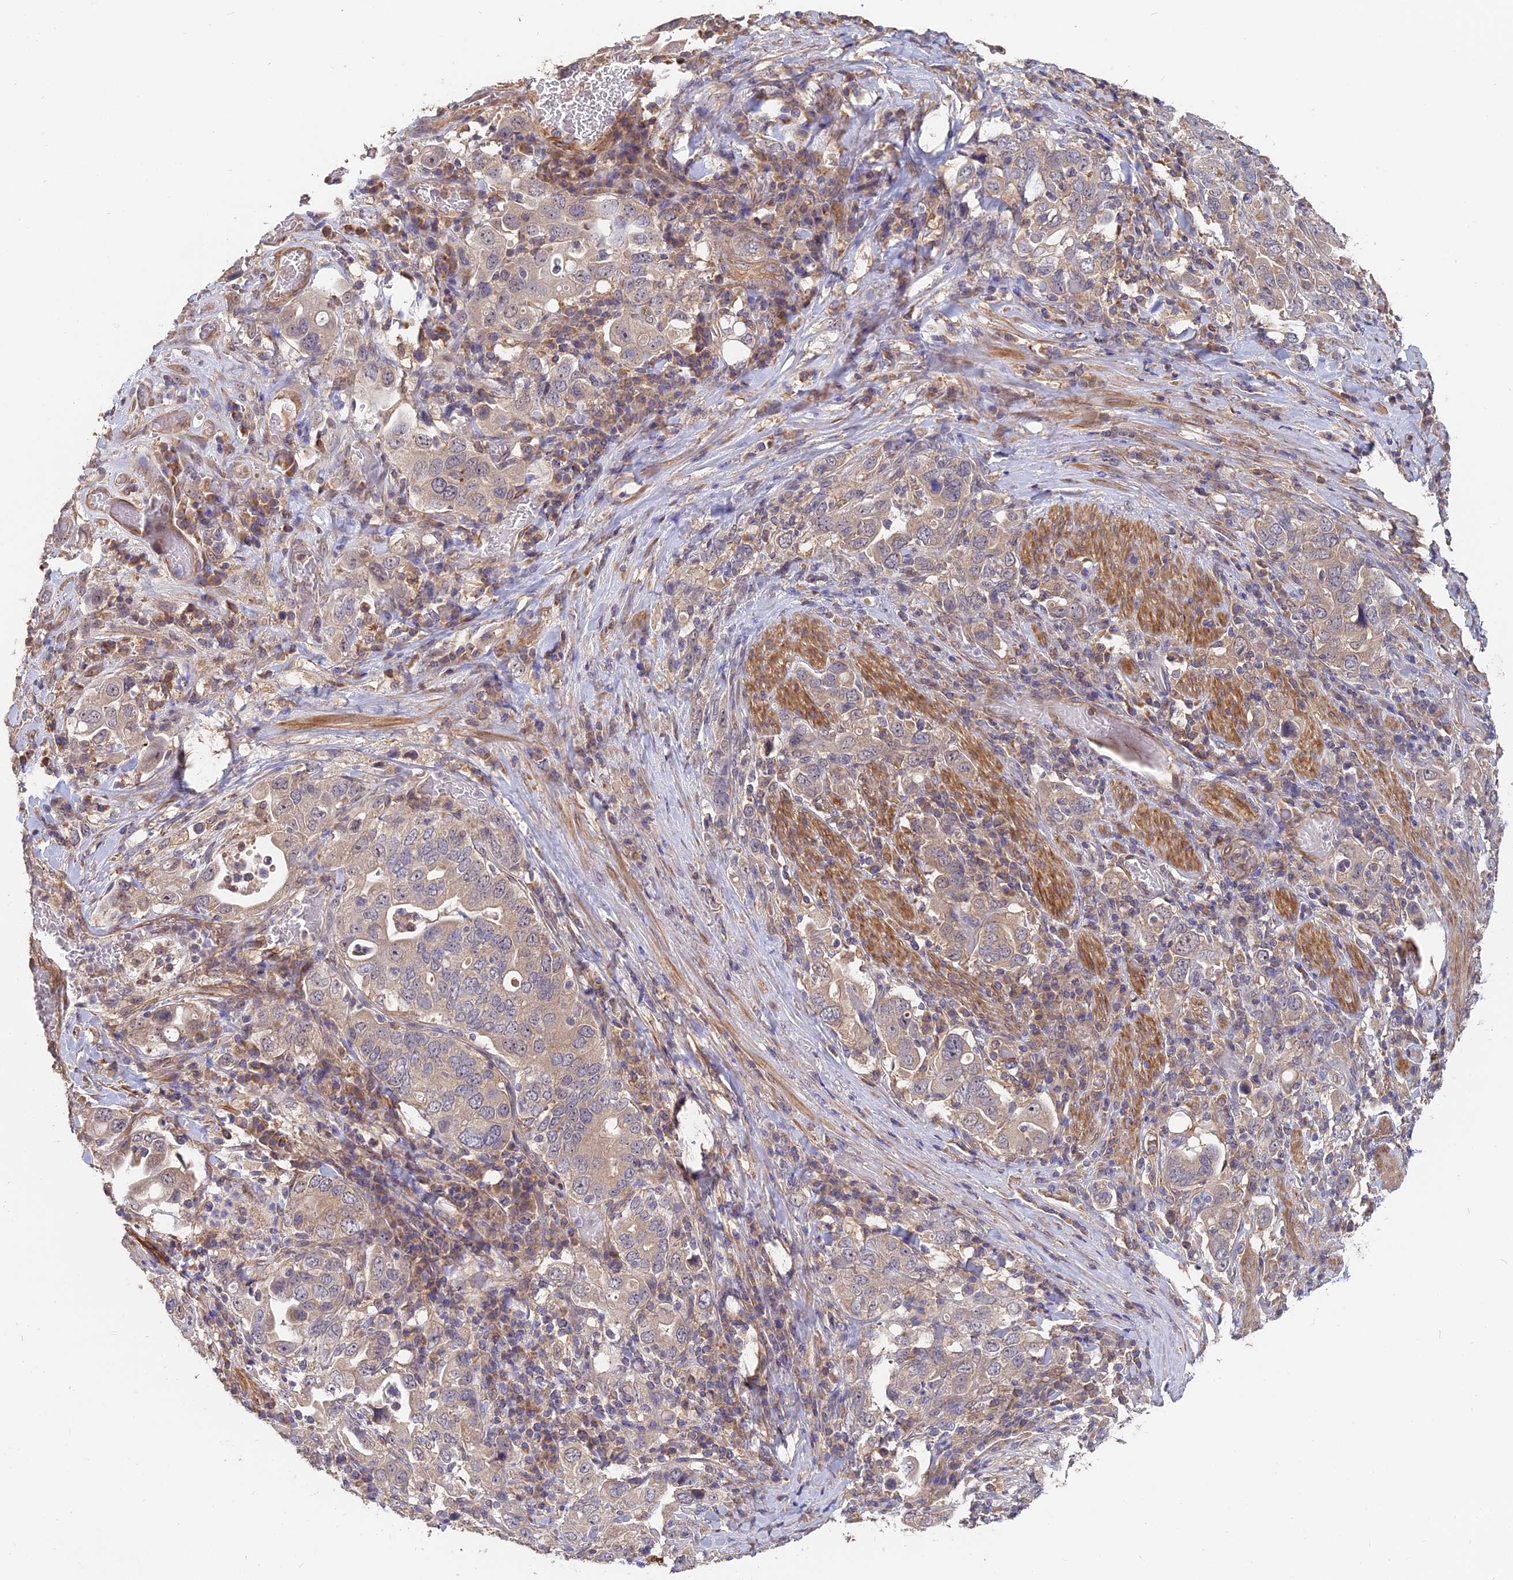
{"staining": {"intensity": "weak", "quantity": "<25%", "location": "cytoplasmic/membranous"}, "tissue": "stomach cancer", "cell_type": "Tumor cells", "image_type": "cancer", "snomed": [{"axis": "morphology", "description": "Adenocarcinoma, NOS"}, {"axis": "topography", "description": "Stomach, upper"}], "caption": "Immunohistochemistry micrograph of neoplastic tissue: human stomach cancer (adenocarcinoma) stained with DAB (3,3'-diaminobenzidine) reveals no significant protein expression in tumor cells.", "gene": "SAC3D1", "patient": {"sex": "male", "age": 62}}